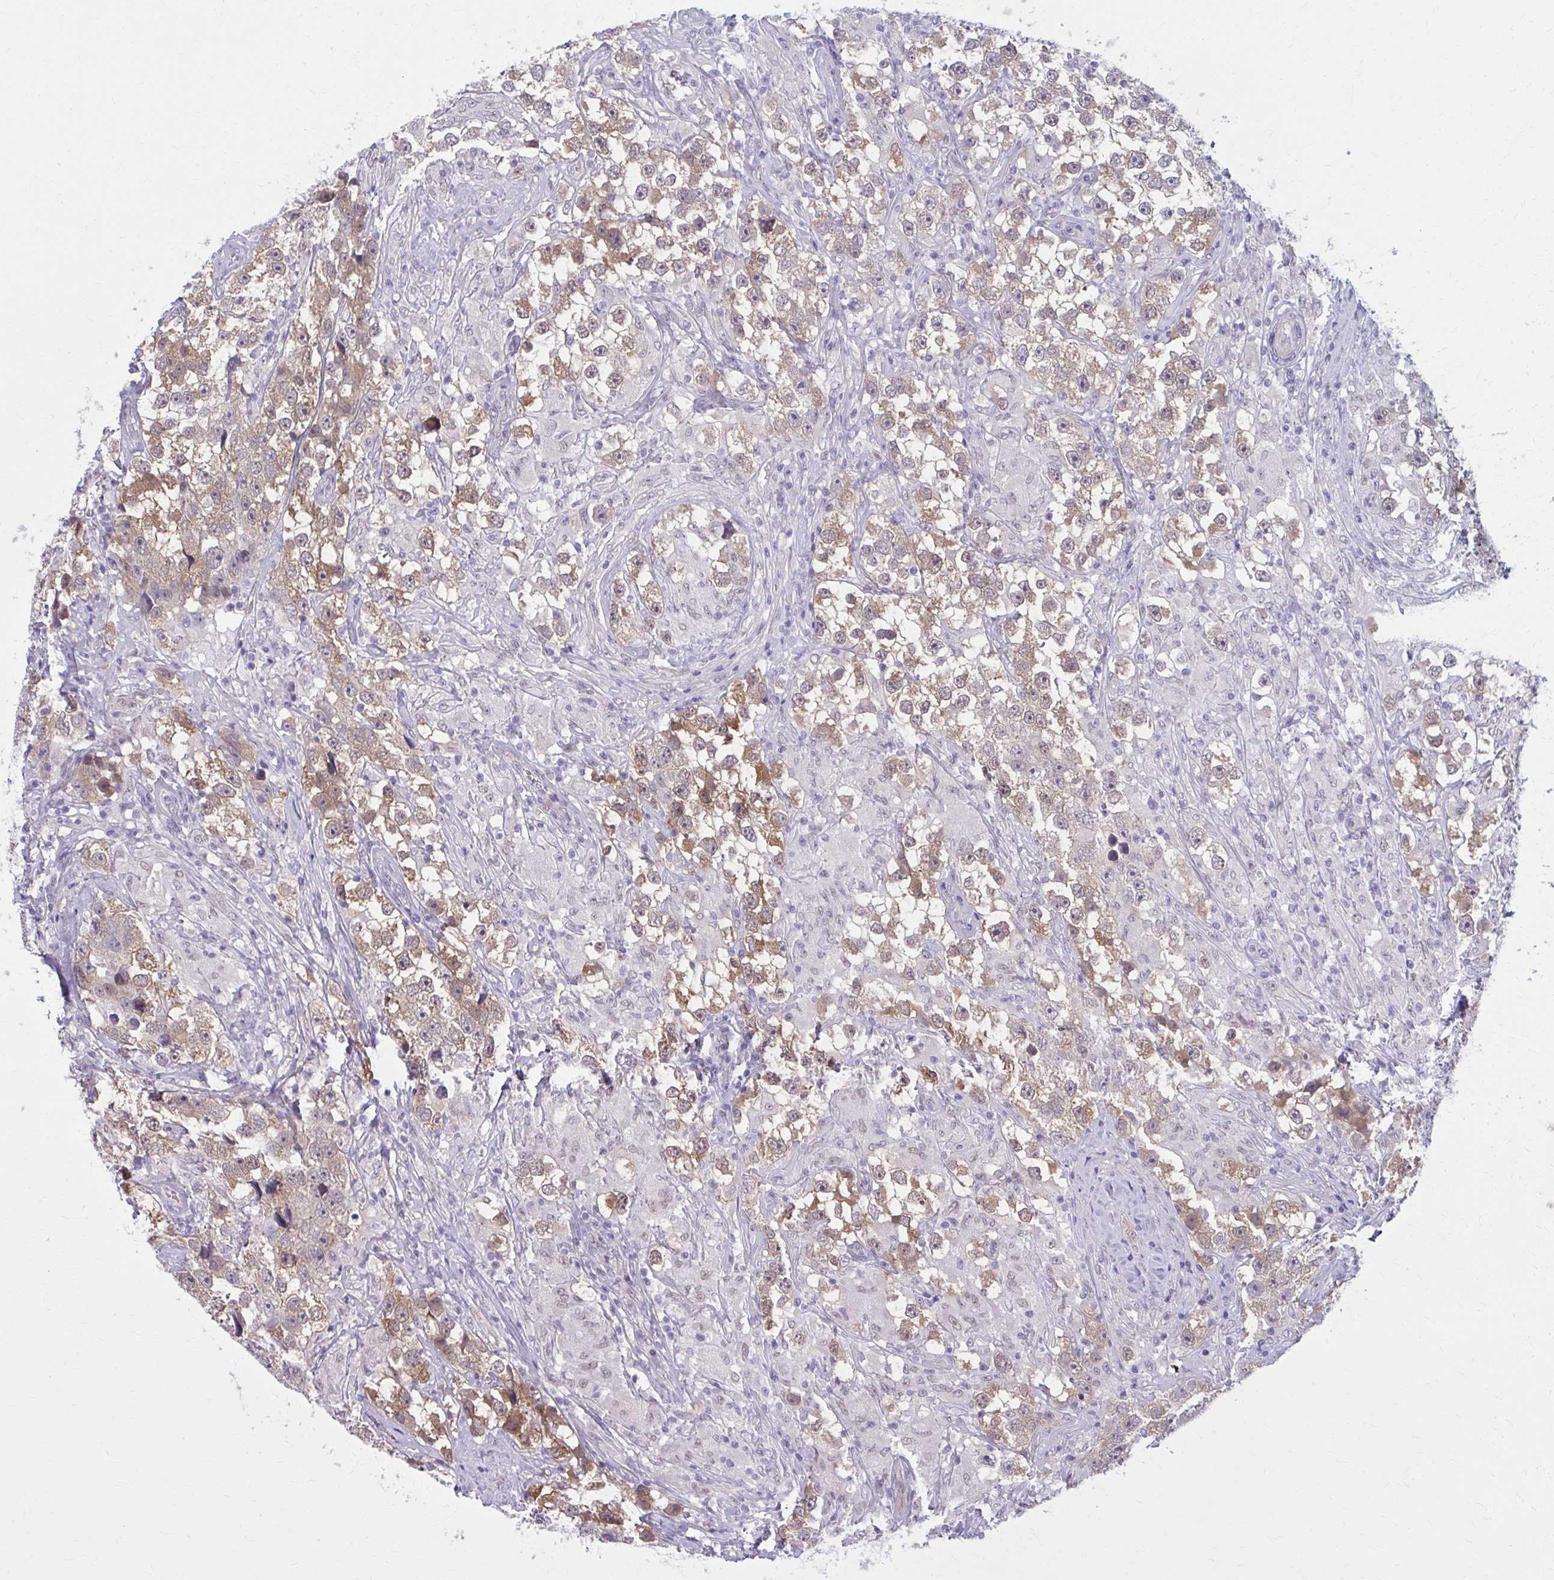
{"staining": {"intensity": "moderate", "quantity": ">75%", "location": "cytoplasmic/membranous"}, "tissue": "testis cancer", "cell_type": "Tumor cells", "image_type": "cancer", "snomed": [{"axis": "morphology", "description": "Seminoma, NOS"}, {"axis": "topography", "description": "Testis"}], "caption": "Seminoma (testis) stained with immunohistochemistry (IHC) demonstrates moderate cytoplasmic/membranous staining in about >75% of tumor cells.", "gene": "NUMBL", "patient": {"sex": "male", "age": 46}}